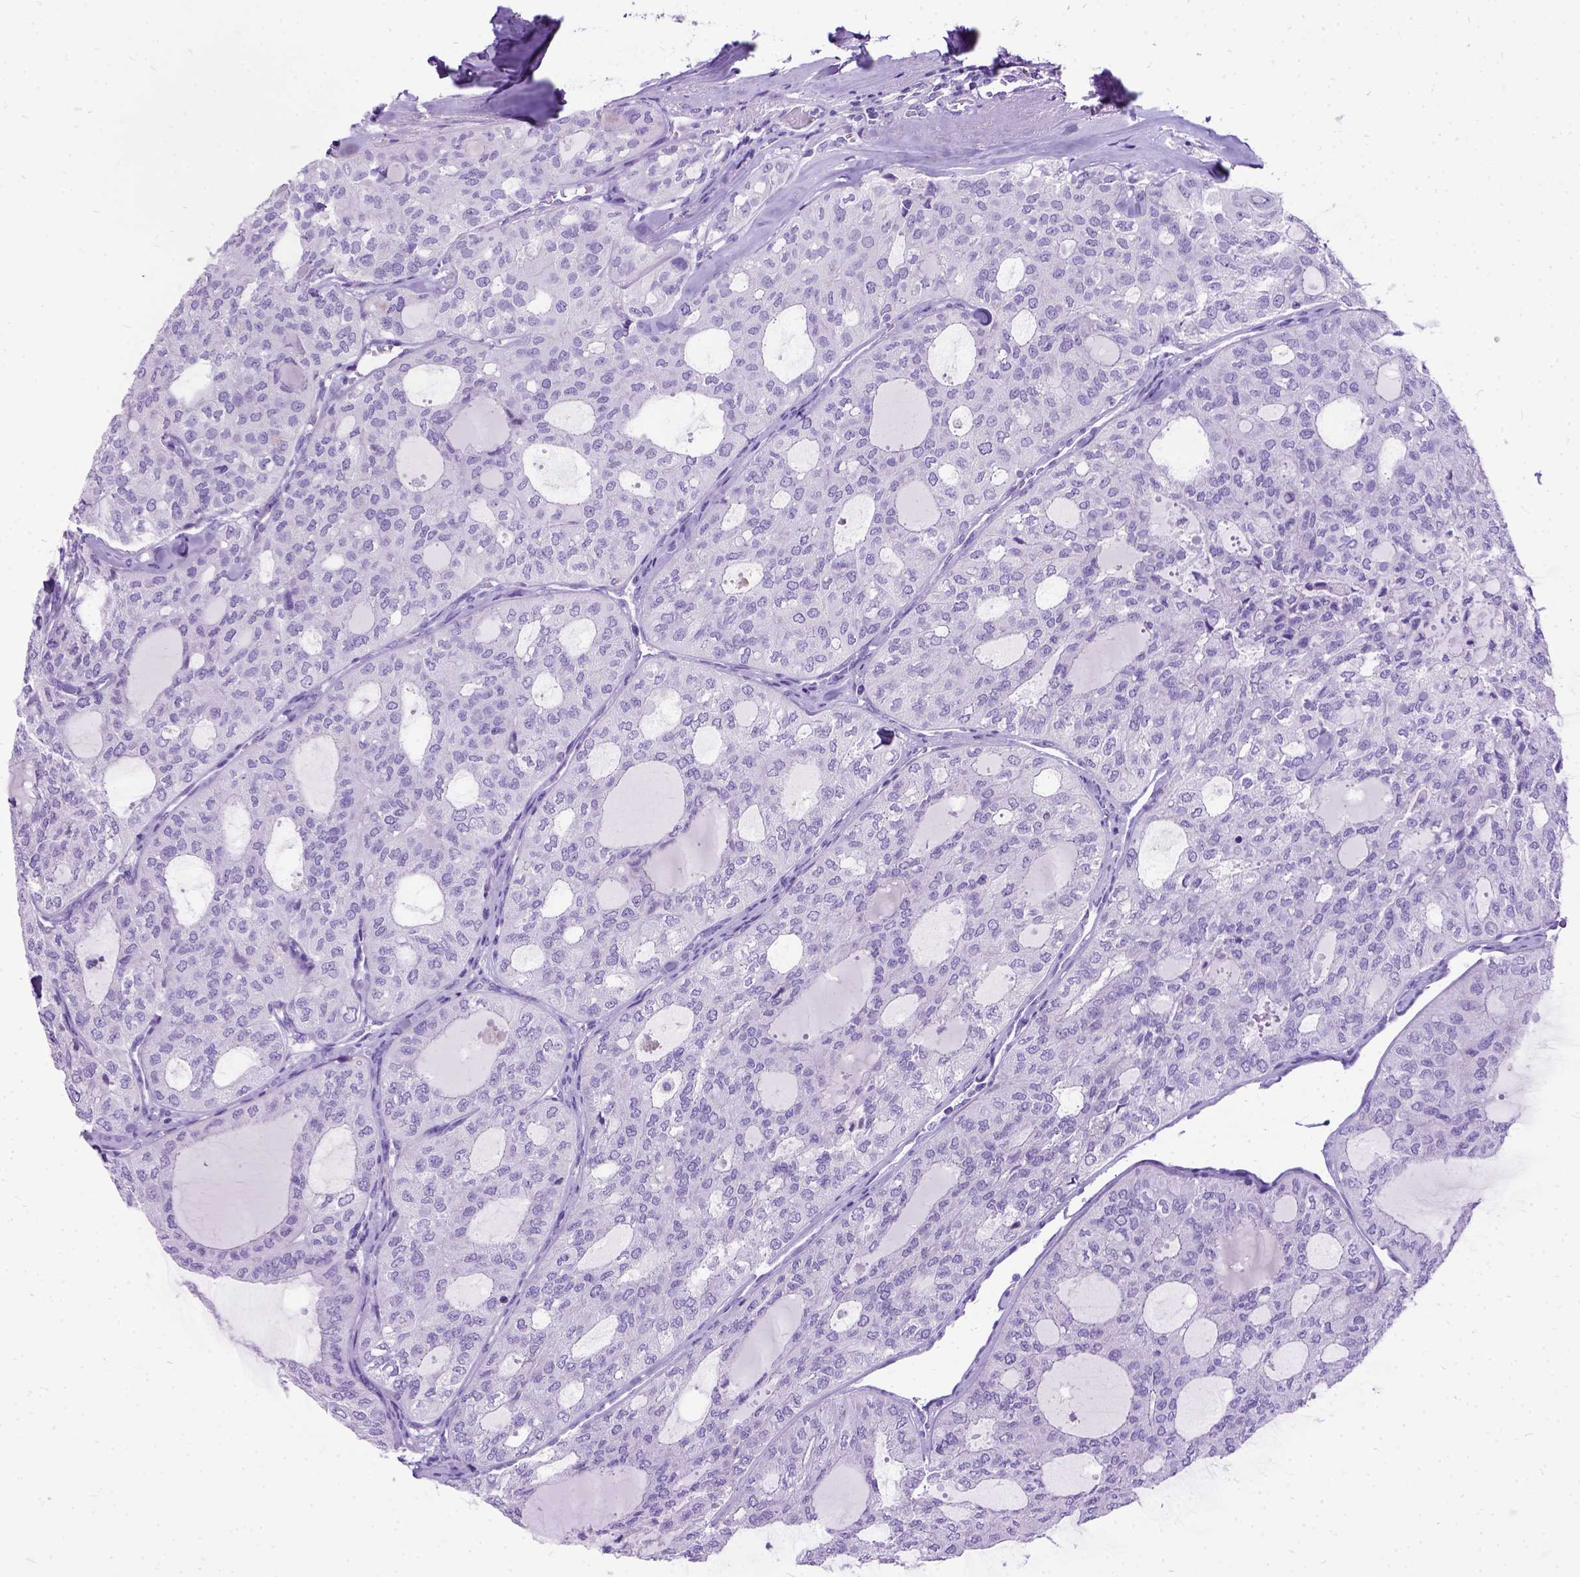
{"staining": {"intensity": "negative", "quantity": "none", "location": "none"}, "tissue": "thyroid cancer", "cell_type": "Tumor cells", "image_type": "cancer", "snomed": [{"axis": "morphology", "description": "Follicular adenoma carcinoma, NOS"}, {"axis": "topography", "description": "Thyroid gland"}], "caption": "Tumor cells show no significant protein positivity in thyroid cancer.", "gene": "PRG2", "patient": {"sex": "male", "age": 75}}